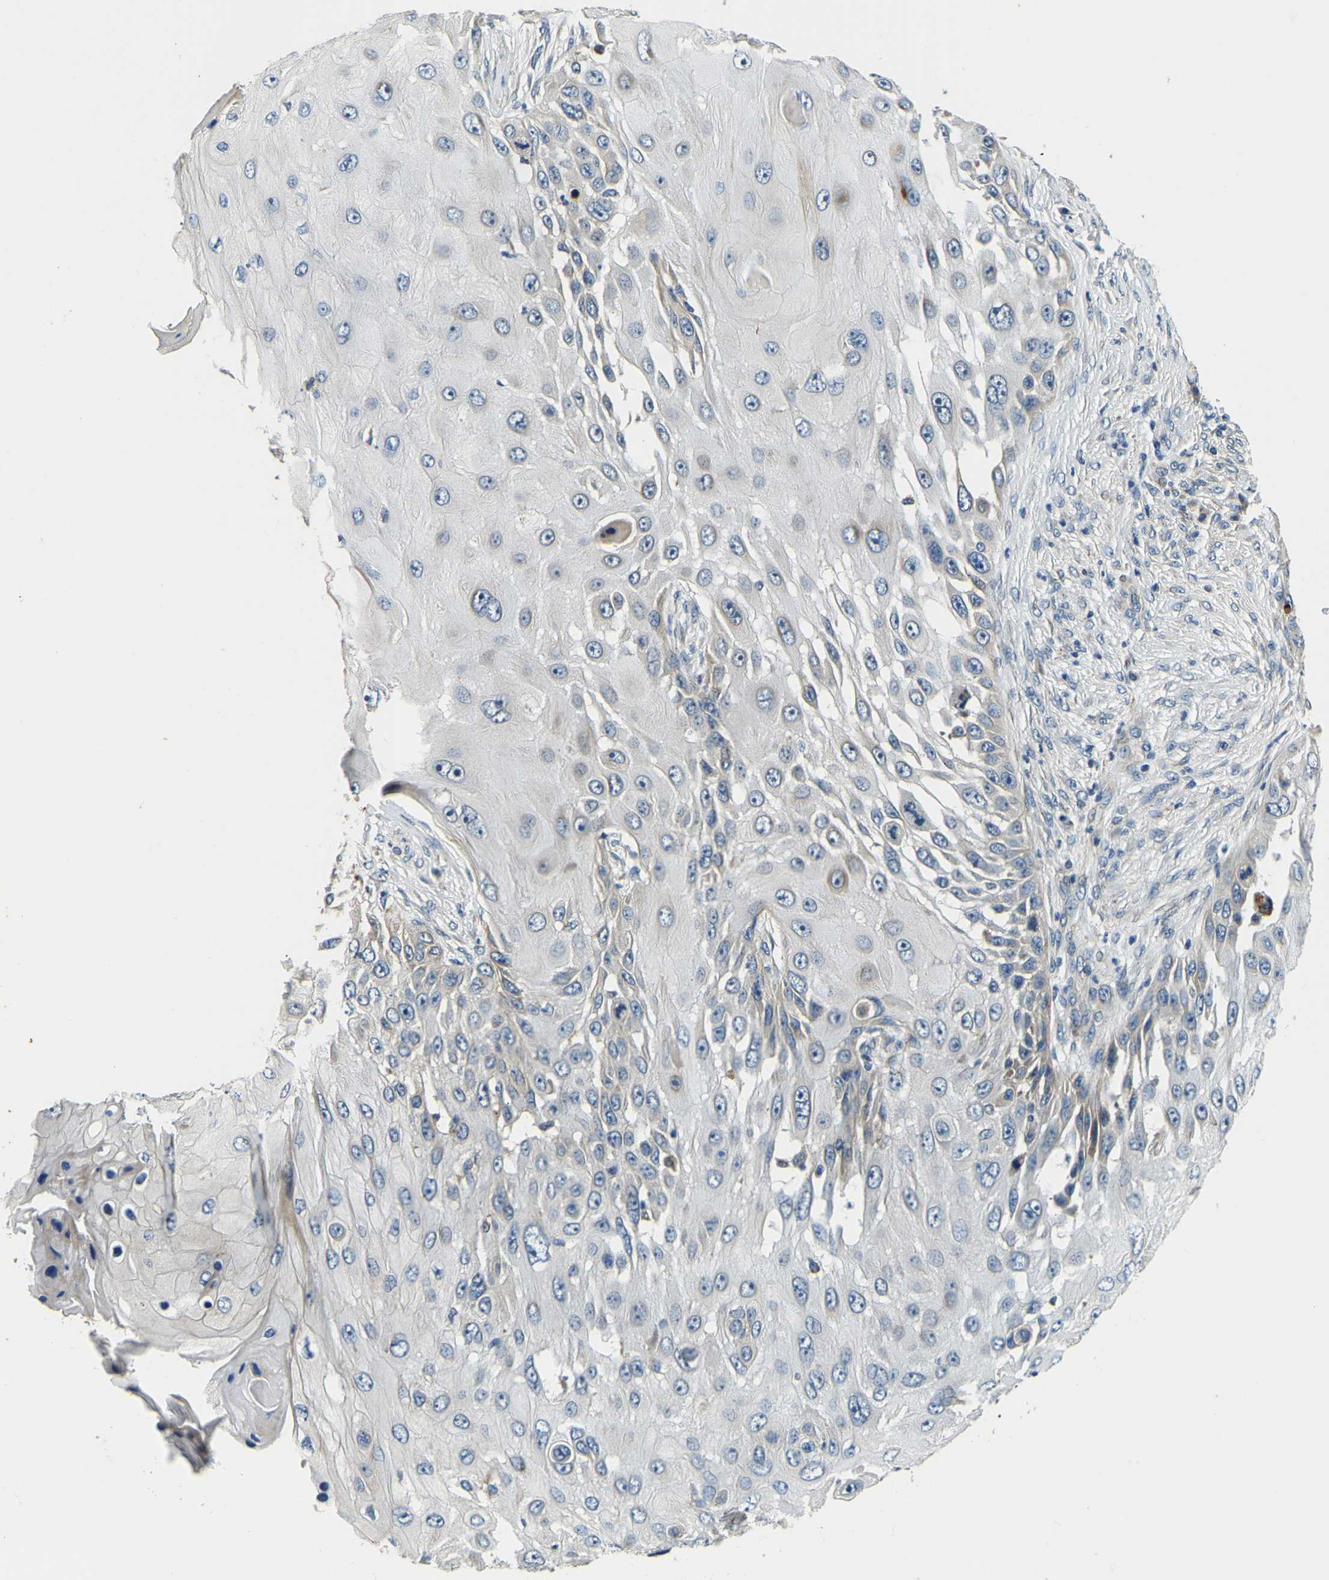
{"staining": {"intensity": "negative", "quantity": "none", "location": "none"}, "tissue": "skin cancer", "cell_type": "Tumor cells", "image_type": "cancer", "snomed": [{"axis": "morphology", "description": "Squamous cell carcinoma, NOS"}, {"axis": "topography", "description": "Skin"}], "caption": "Tumor cells show no significant protein positivity in squamous cell carcinoma (skin). (DAB IHC with hematoxylin counter stain).", "gene": "RNF39", "patient": {"sex": "female", "age": 44}}